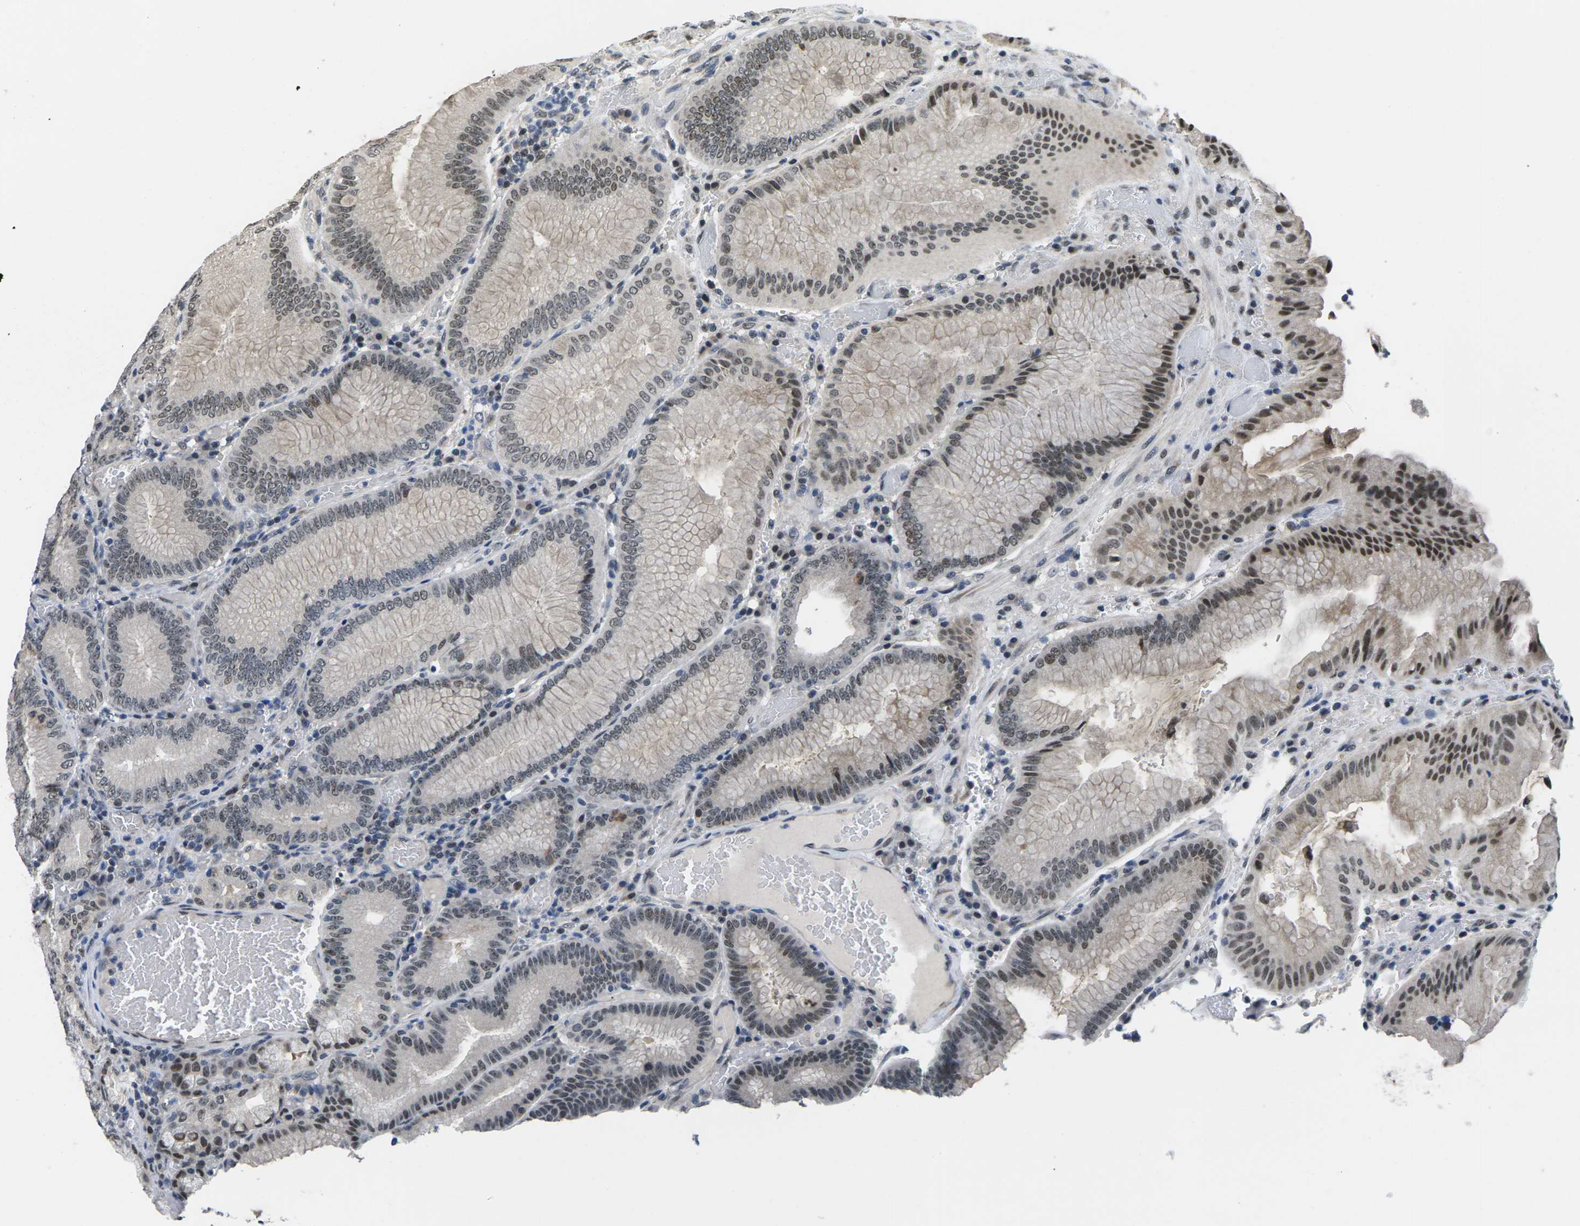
{"staining": {"intensity": "moderate", "quantity": ">75%", "location": "cytoplasmic/membranous,nuclear"}, "tissue": "stomach", "cell_type": "Glandular cells", "image_type": "normal", "snomed": [{"axis": "morphology", "description": "Normal tissue, NOS"}, {"axis": "morphology", "description": "Carcinoid, malignant, NOS"}, {"axis": "topography", "description": "Stomach, upper"}], "caption": "IHC histopathology image of benign stomach stained for a protein (brown), which shows medium levels of moderate cytoplasmic/membranous,nuclear expression in approximately >75% of glandular cells.", "gene": "NSRP1", "patient": {"sex": "male", "age": 39}}